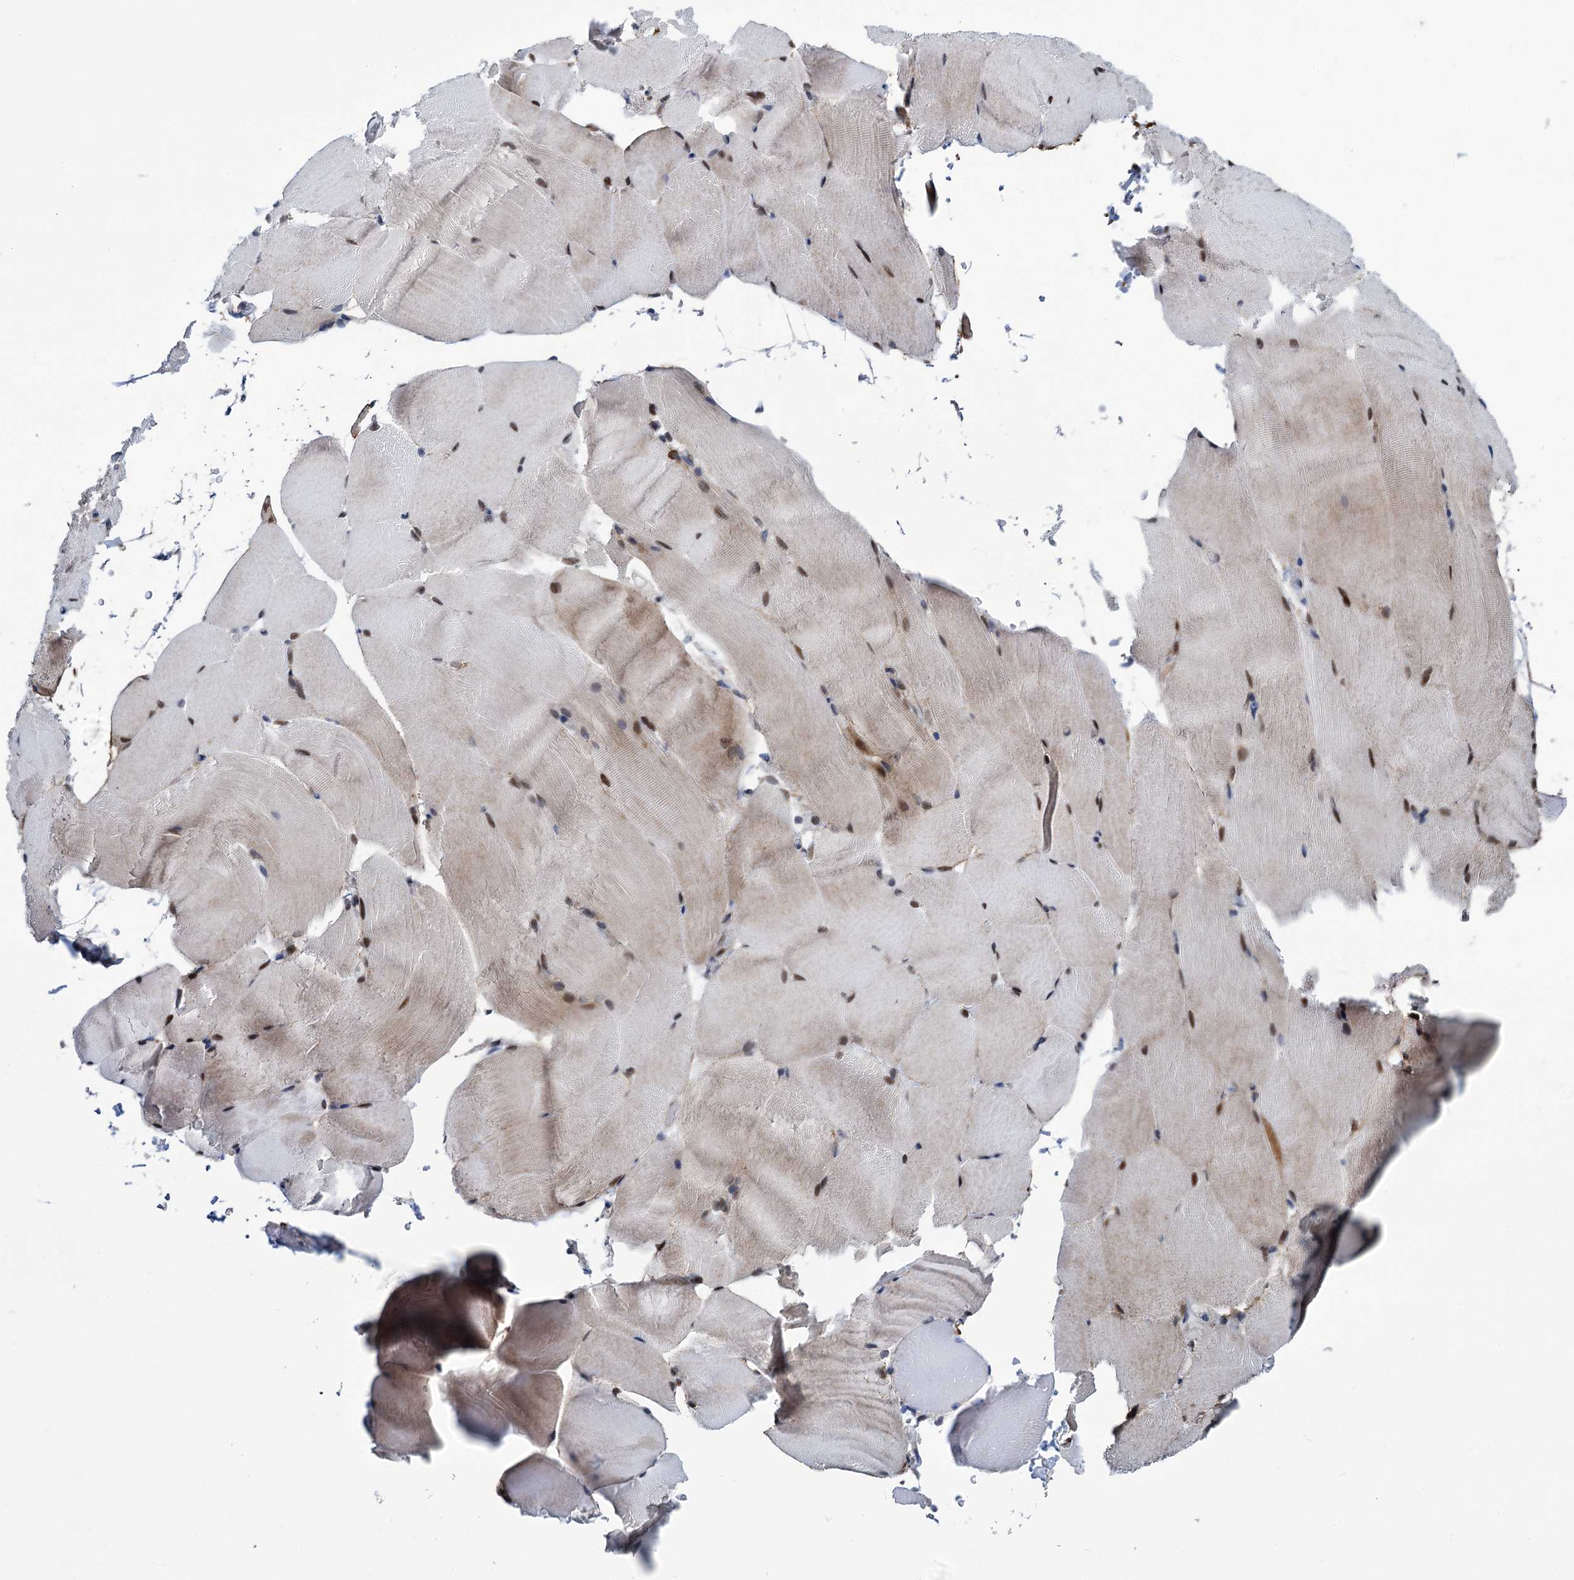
{"staining": {"intensity": "moderate", "quantity": ">75%", "location": "nuclear"}, "tissue": "skeletal muscle", "cell_type": "Myocytes", "image_type": "normal", "snomed": [{"axis": "morphology", "description": "Normal tissue, NOS"}, {"axis": "topography", "description": "Skeletal muscle"}, {"axis": "topography", "description": "Parathyroid gland"}], "caption": "High-magnification brightfield microscopy of normal skeletal muscle stained with DAB (brown) and counterstained with hematoxylin (blue). myocytes exhibit moderate nuclear positivity is seen in approximately>75% of cells.", "gene": "MORN3", "patient": {"sex": "female", "age": 37}}